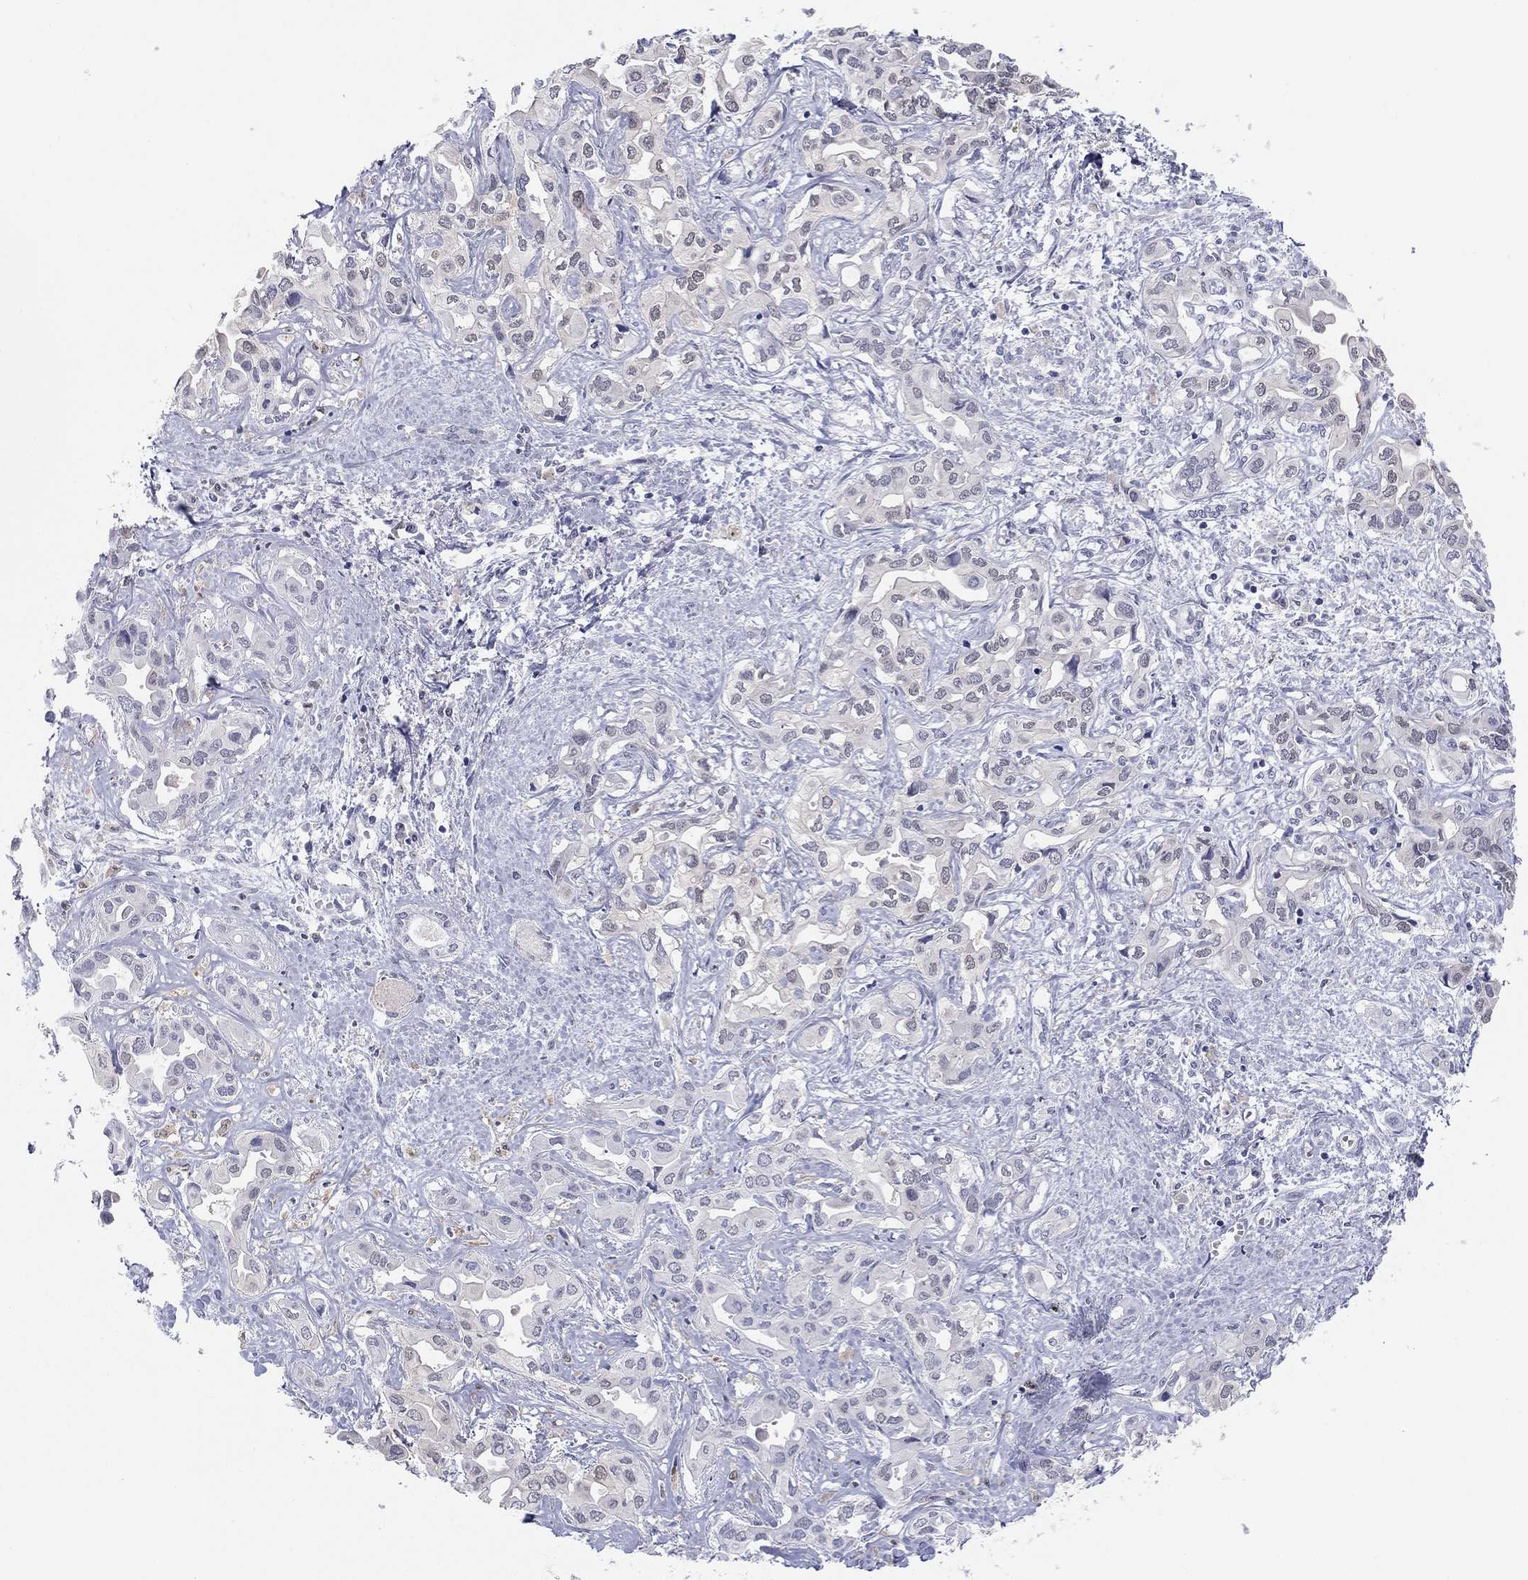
{"staining": {"intensity": "negative", "quantity": "none", "location": "none"}, "tissue": "liver cancer", "cell_type": "Tumor cells", "image_type": "cancer", "snomed": [{"axis": "morphology", "description": "Cholangiocarcinoma"}, {"axis": "topography", "description": "Liver"}], "caption": "The image exhibits no significant positivity in tumor cells of liver cancer (cholangiocarcinoma). Brightfield microscopy of IHC stained with DAB (brown) and hematoxylin (blue), captured at high magnification.", "gene": "PDXK", "patient": {"sex": "female", "age": 64}}